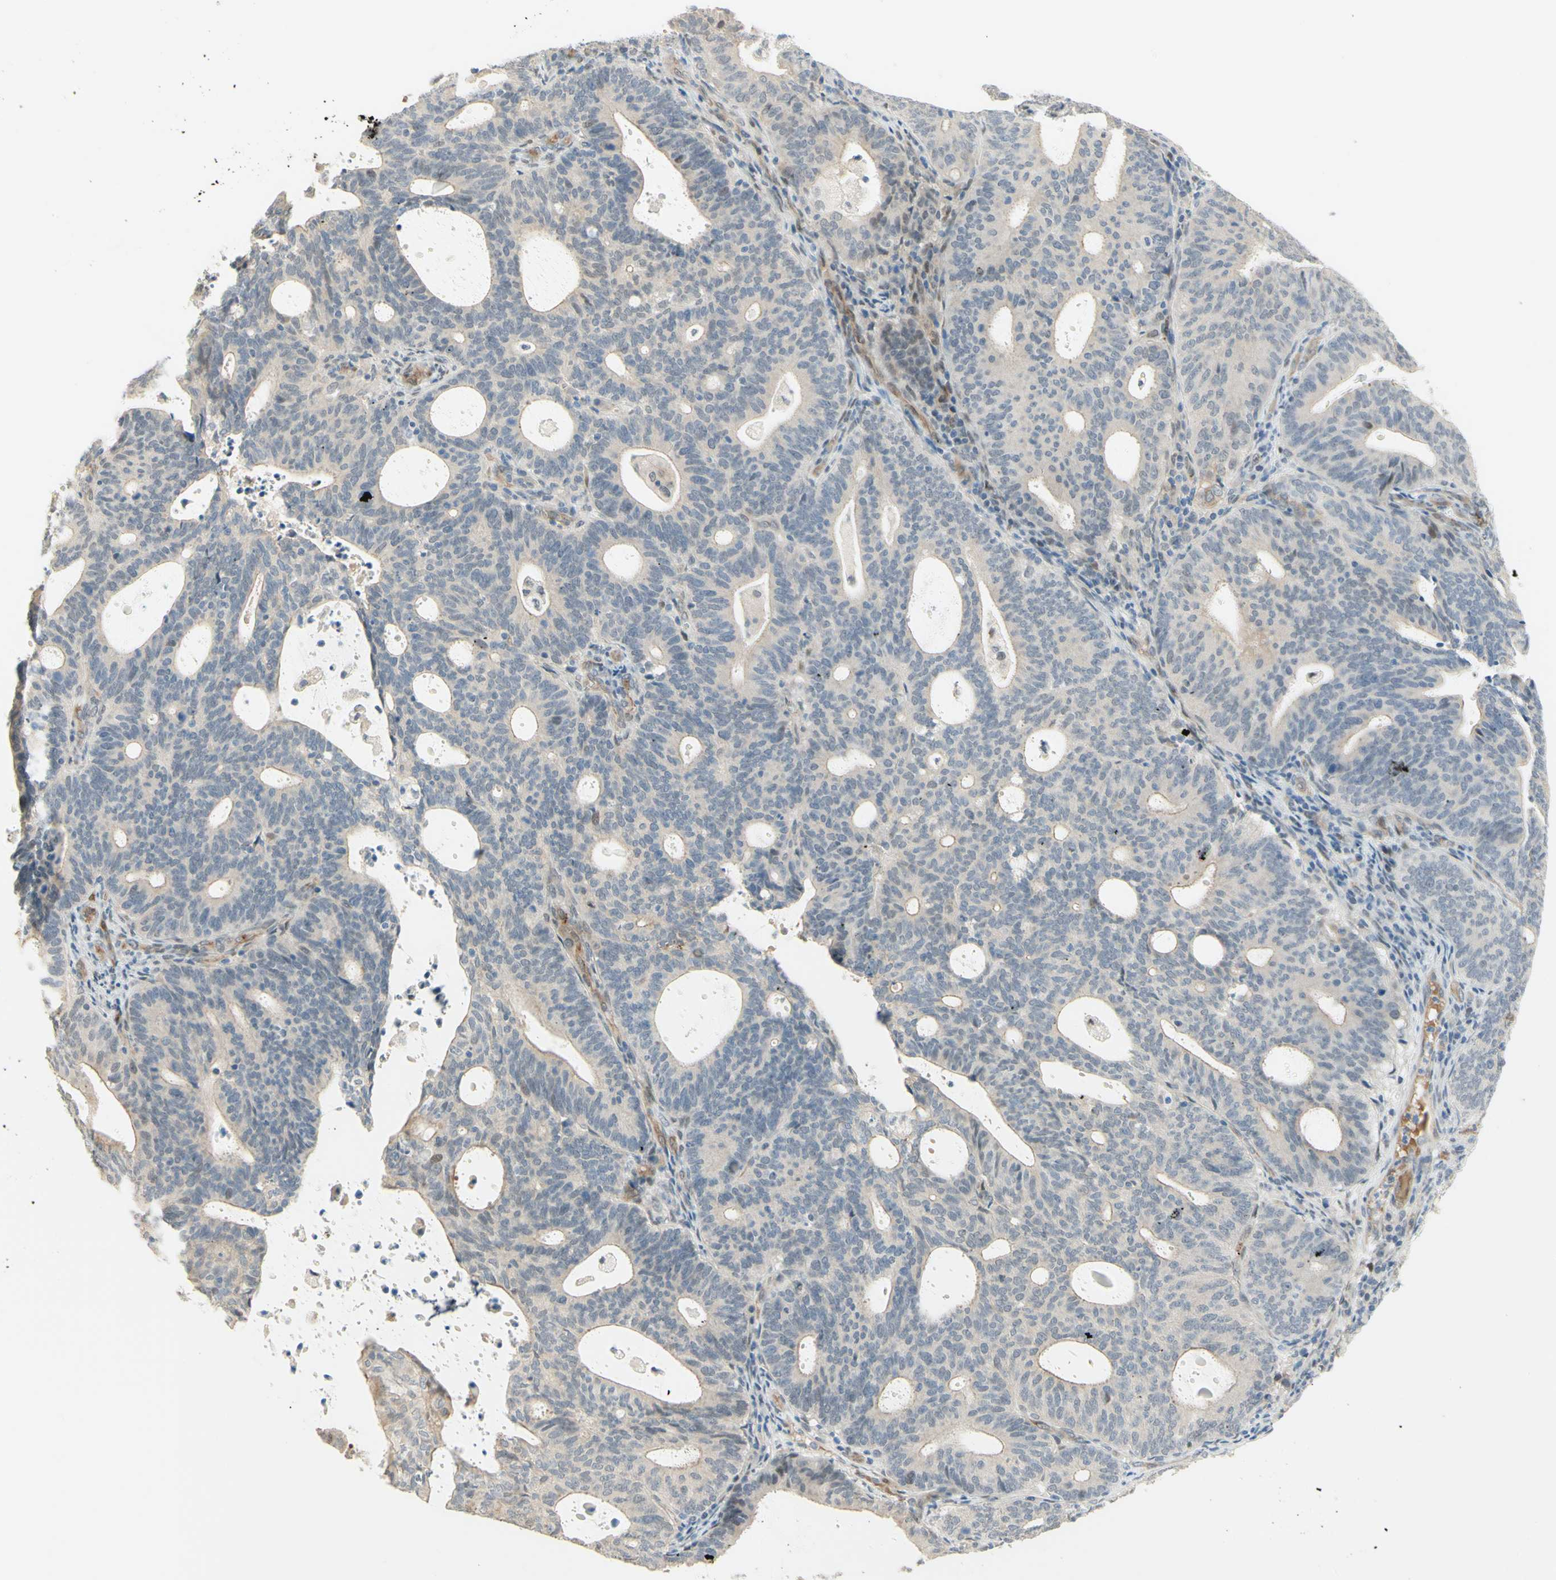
{"staining": {"intensity": "weak", "quantity": "<25%", "location": "cytoplasmic/membranous"}, "tissue": "endometrial cancer", "cell_type": "Tumor cells", "image_type": "cancer", "snomed": [{"axis": "morphology", "description": "Adenocarcinoma, NOS"}, {"axis": "topography", "description": "Uterus"}], "caption": "Immunohistochemical staining of human endometrial cancer (adenocarcinoma) shows no significant staining in tumor cells.", "gene": "ANGPT2", "patient": {"sex": "female", "age": 83}}